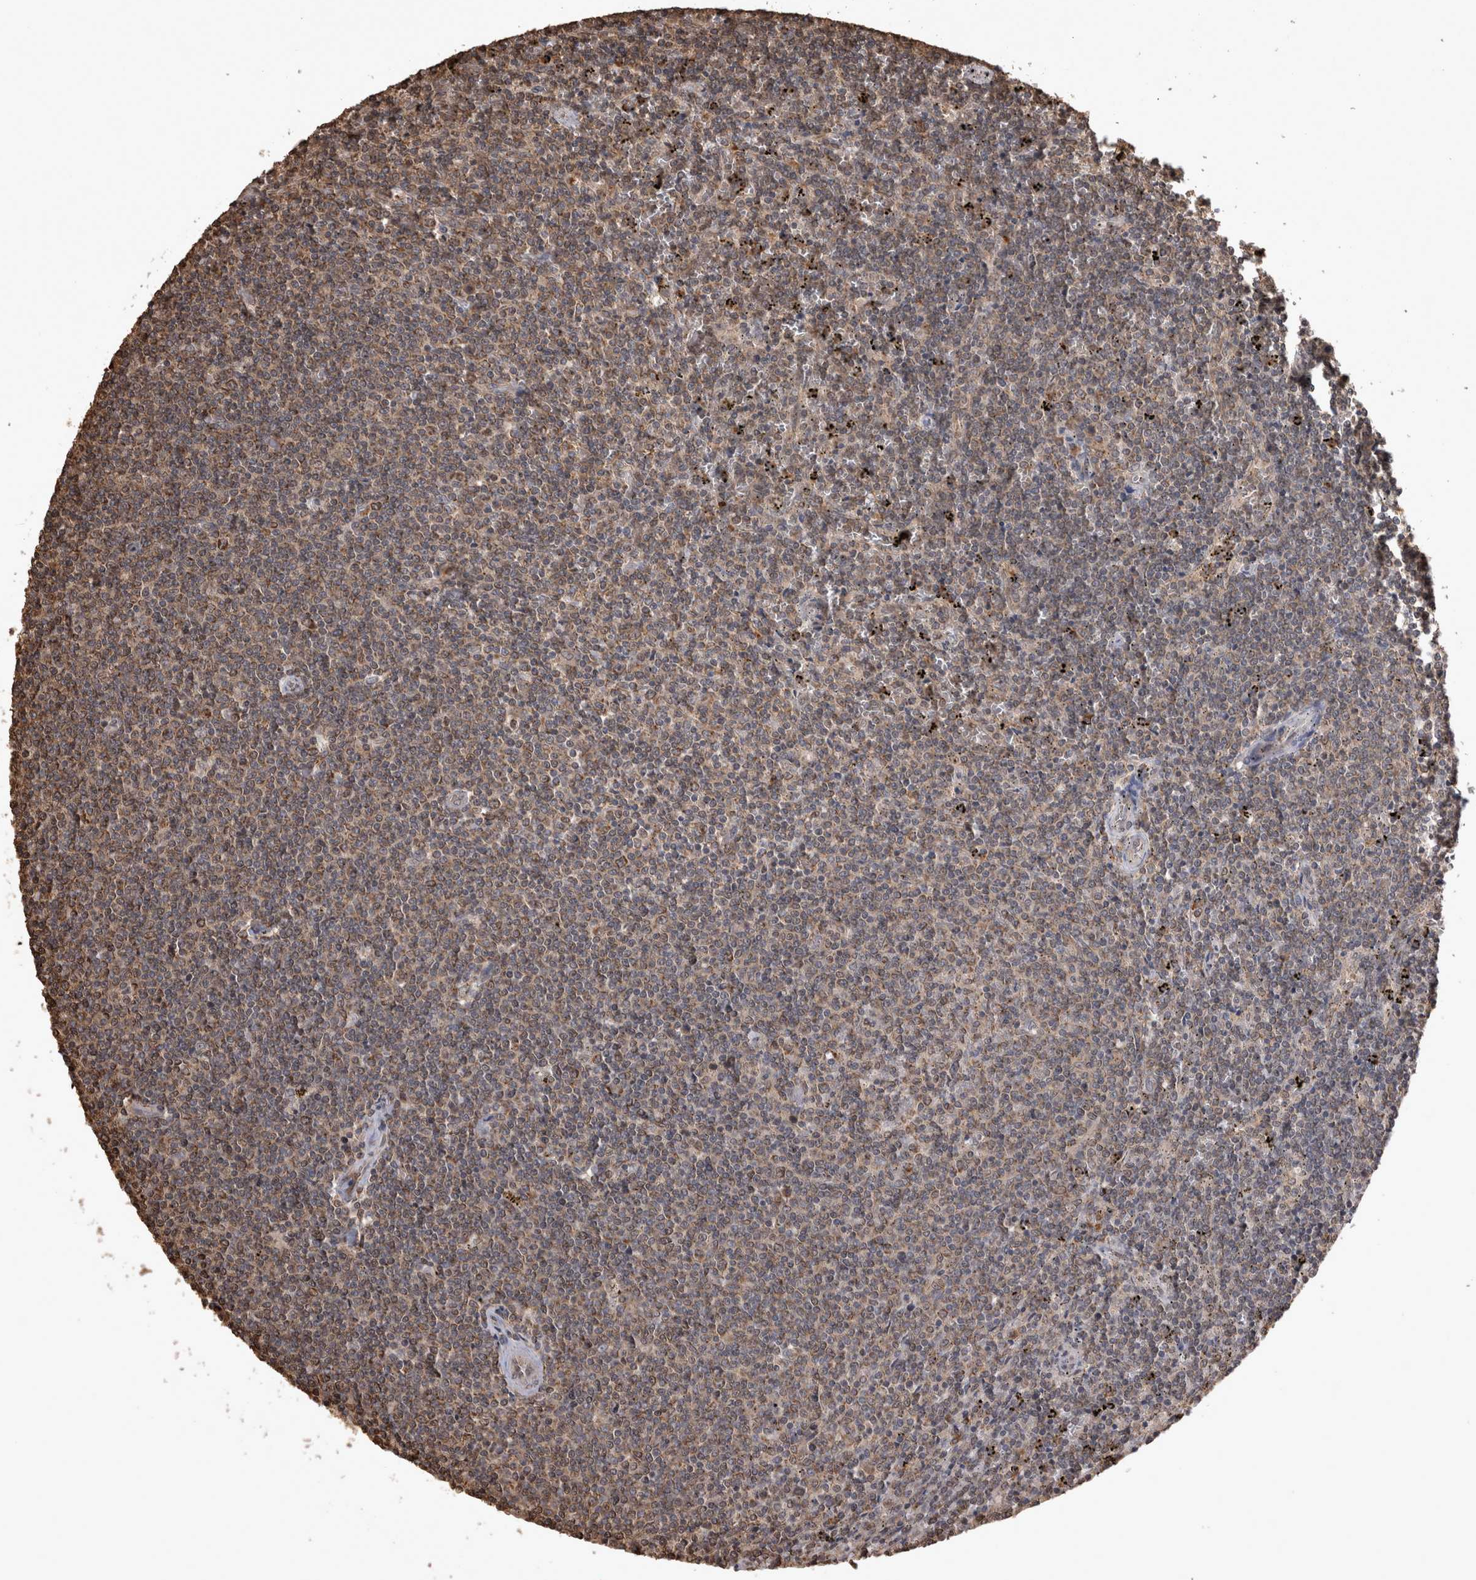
{"staining": {"intensity": "weak", "quantity": ">75%", "location": "cytoplasmic/membranous"}, "tissue": "lymphoma", "cell_type": "Tumor cells", "image_type": "cancer", "snomed": [{"axis": "morphology", "description": "Malignant lymphoma, non-Hodgkin's type, Low grade"}, {"axis": "topography", "description": "Spleen"}], "caption": "Immunohistochemical staining of lymphoma shows weak cytoplasmic/membranous protein positivity in about >75% of tumor cells.", "gene": "SOCS5", "patient": {"sex": "female", "age": 50}}